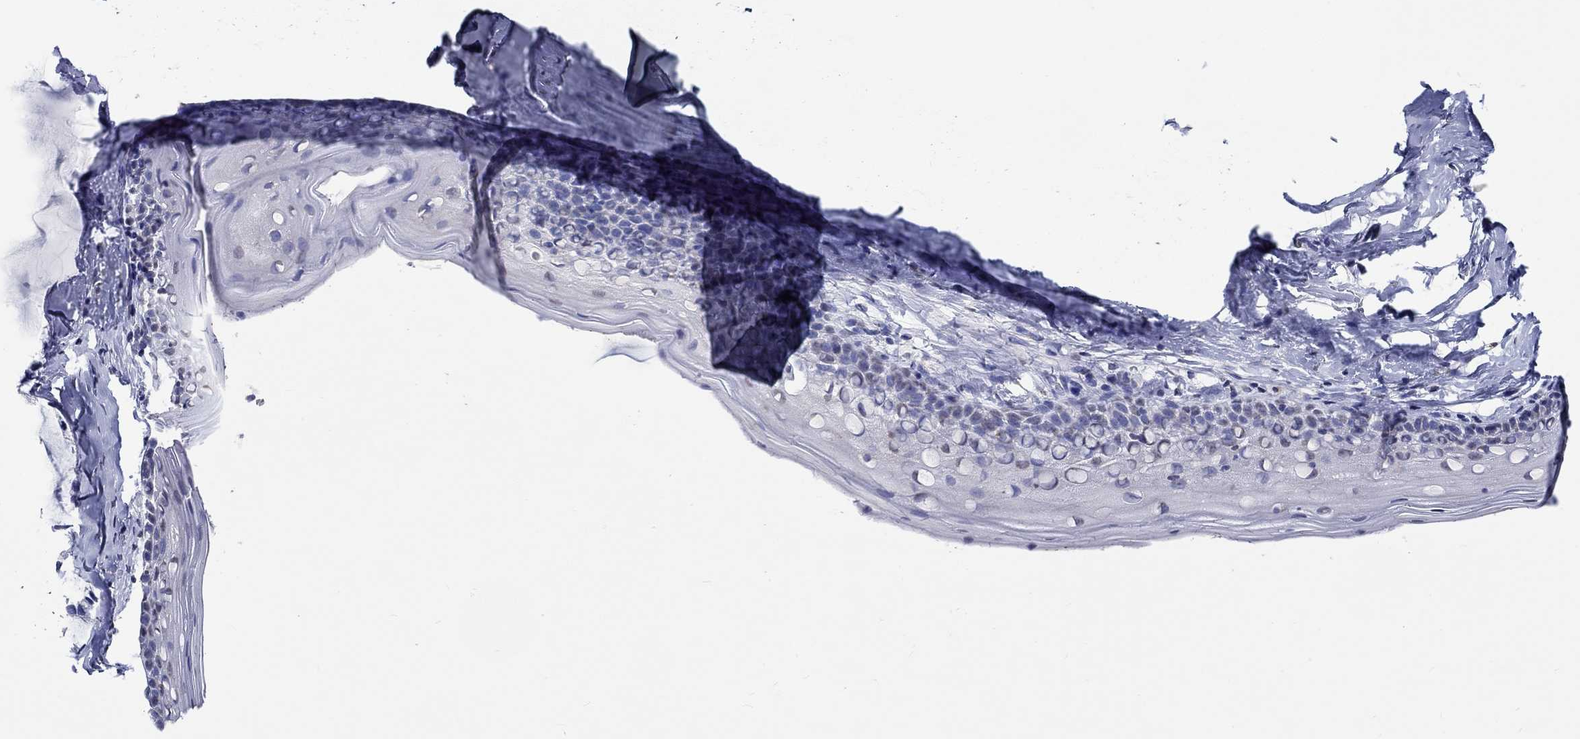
{"staining": {"intensity": "negative", "quantity": "none", "location": "none"}, "tissue": "cervix", "cell_type": "Glandular cells", "image_type": "normal", "snomed": [{"axis": "morphology", "description": "Normal tissue, NOS"}, {"axis": "topography", "description": "Cervix"}], "caption": "The image shows no significant staining in glandular cells of cervix.", "gene": "PDE1B", "patient": {"sex": "female", "age": 40}}